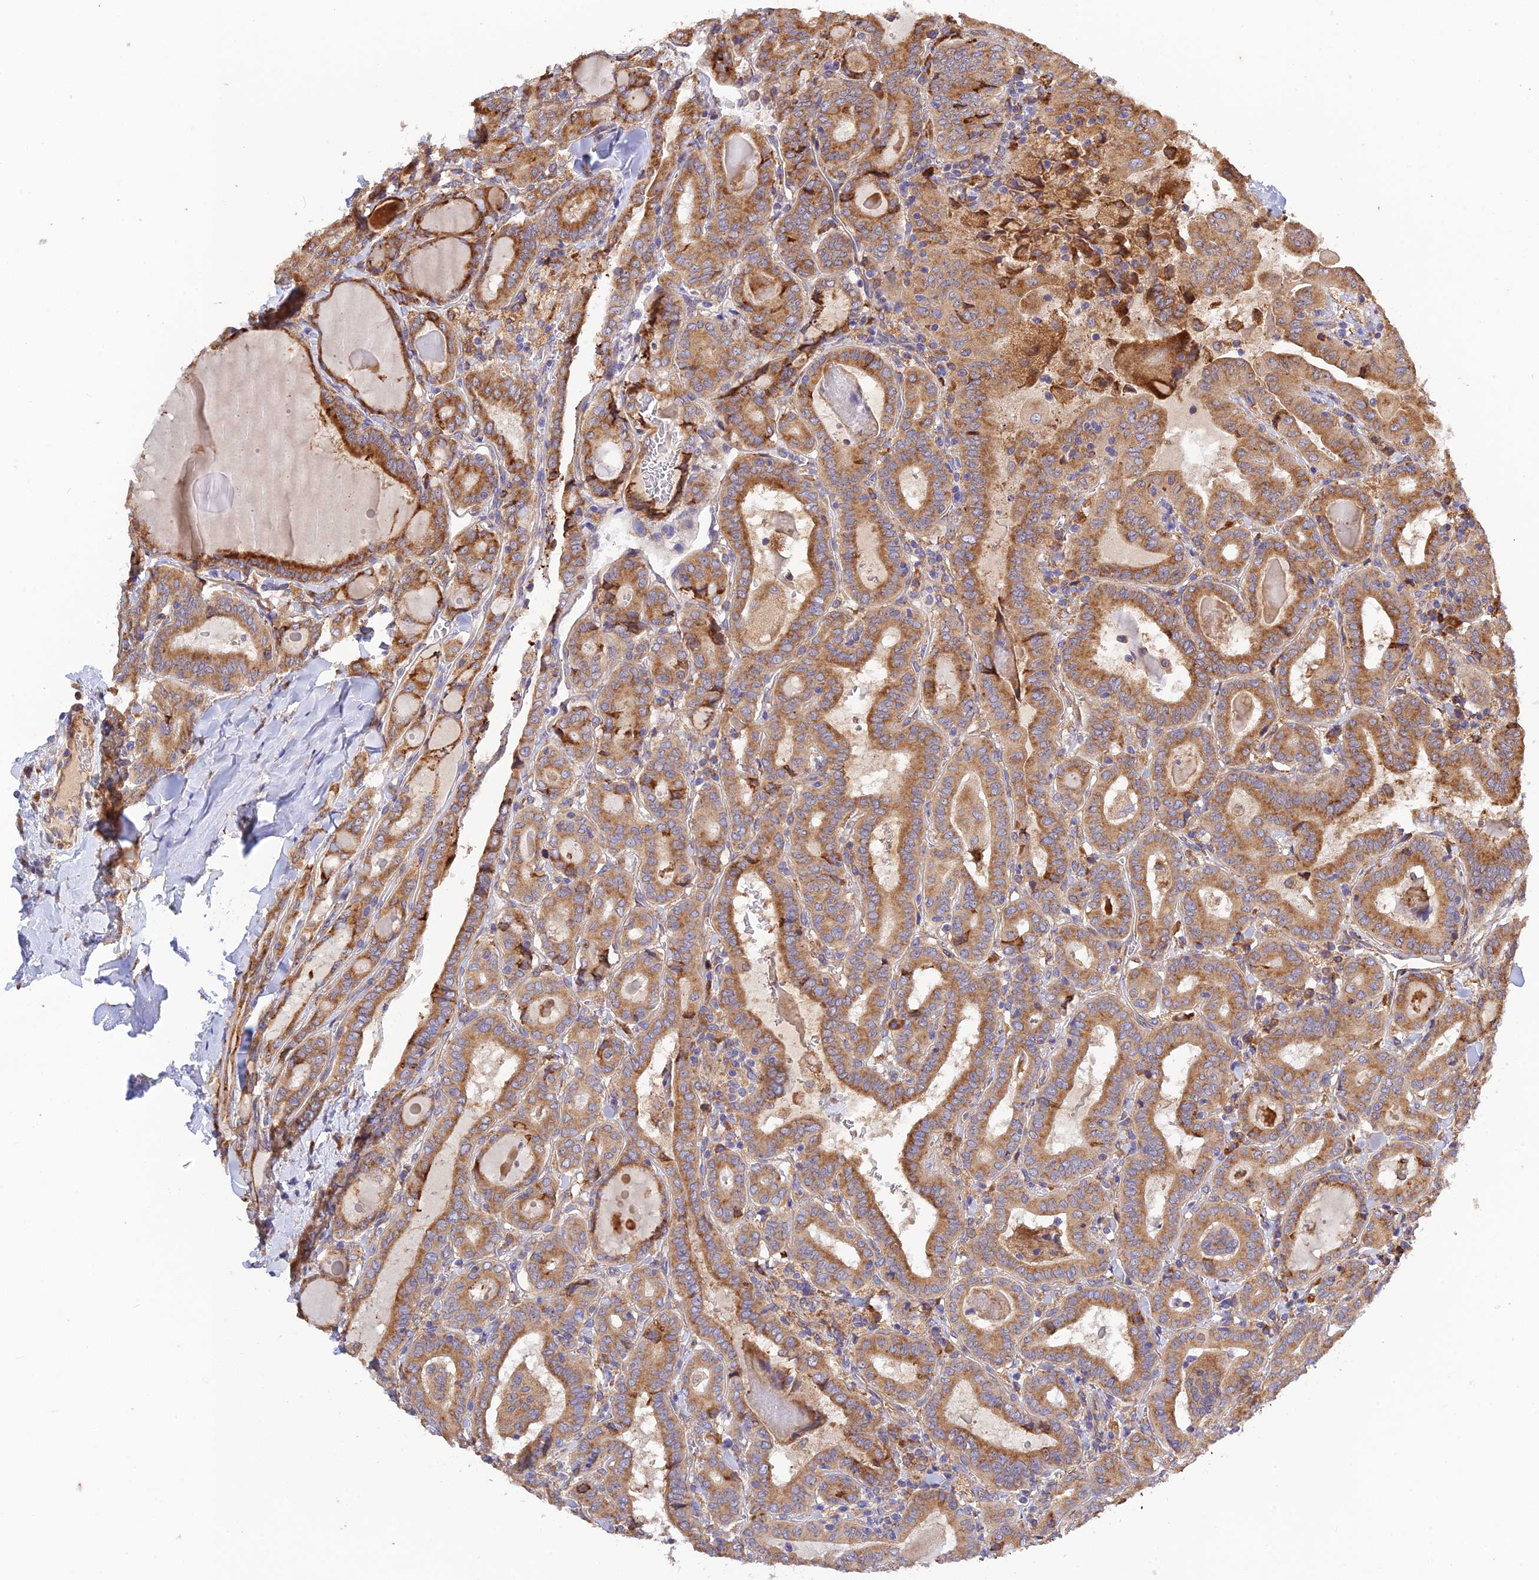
{"staining": {"intensity": "moderate", "quantity": ">75%", "location": "cytoplasmic/membranous"}, "tissue": "thyroid cancer", "cell_type": "Tumor cells", "image_type": "cancer", "snomed": [{"axis": "morphology", "description": "Papillary adenocarcinoma, NOS"}, {"axis": "topography", "description": "Thyroid gland"}], "caption": "Thyroid cancer (papillary adenocarcinoma) tissue exhibits moderate cytoplasmic/membranous staining in about >75% of tumor cells, visualized by immunohistochemistry.", "gene": "RPL5", "patient": {"sex": "female", "age": 72}}